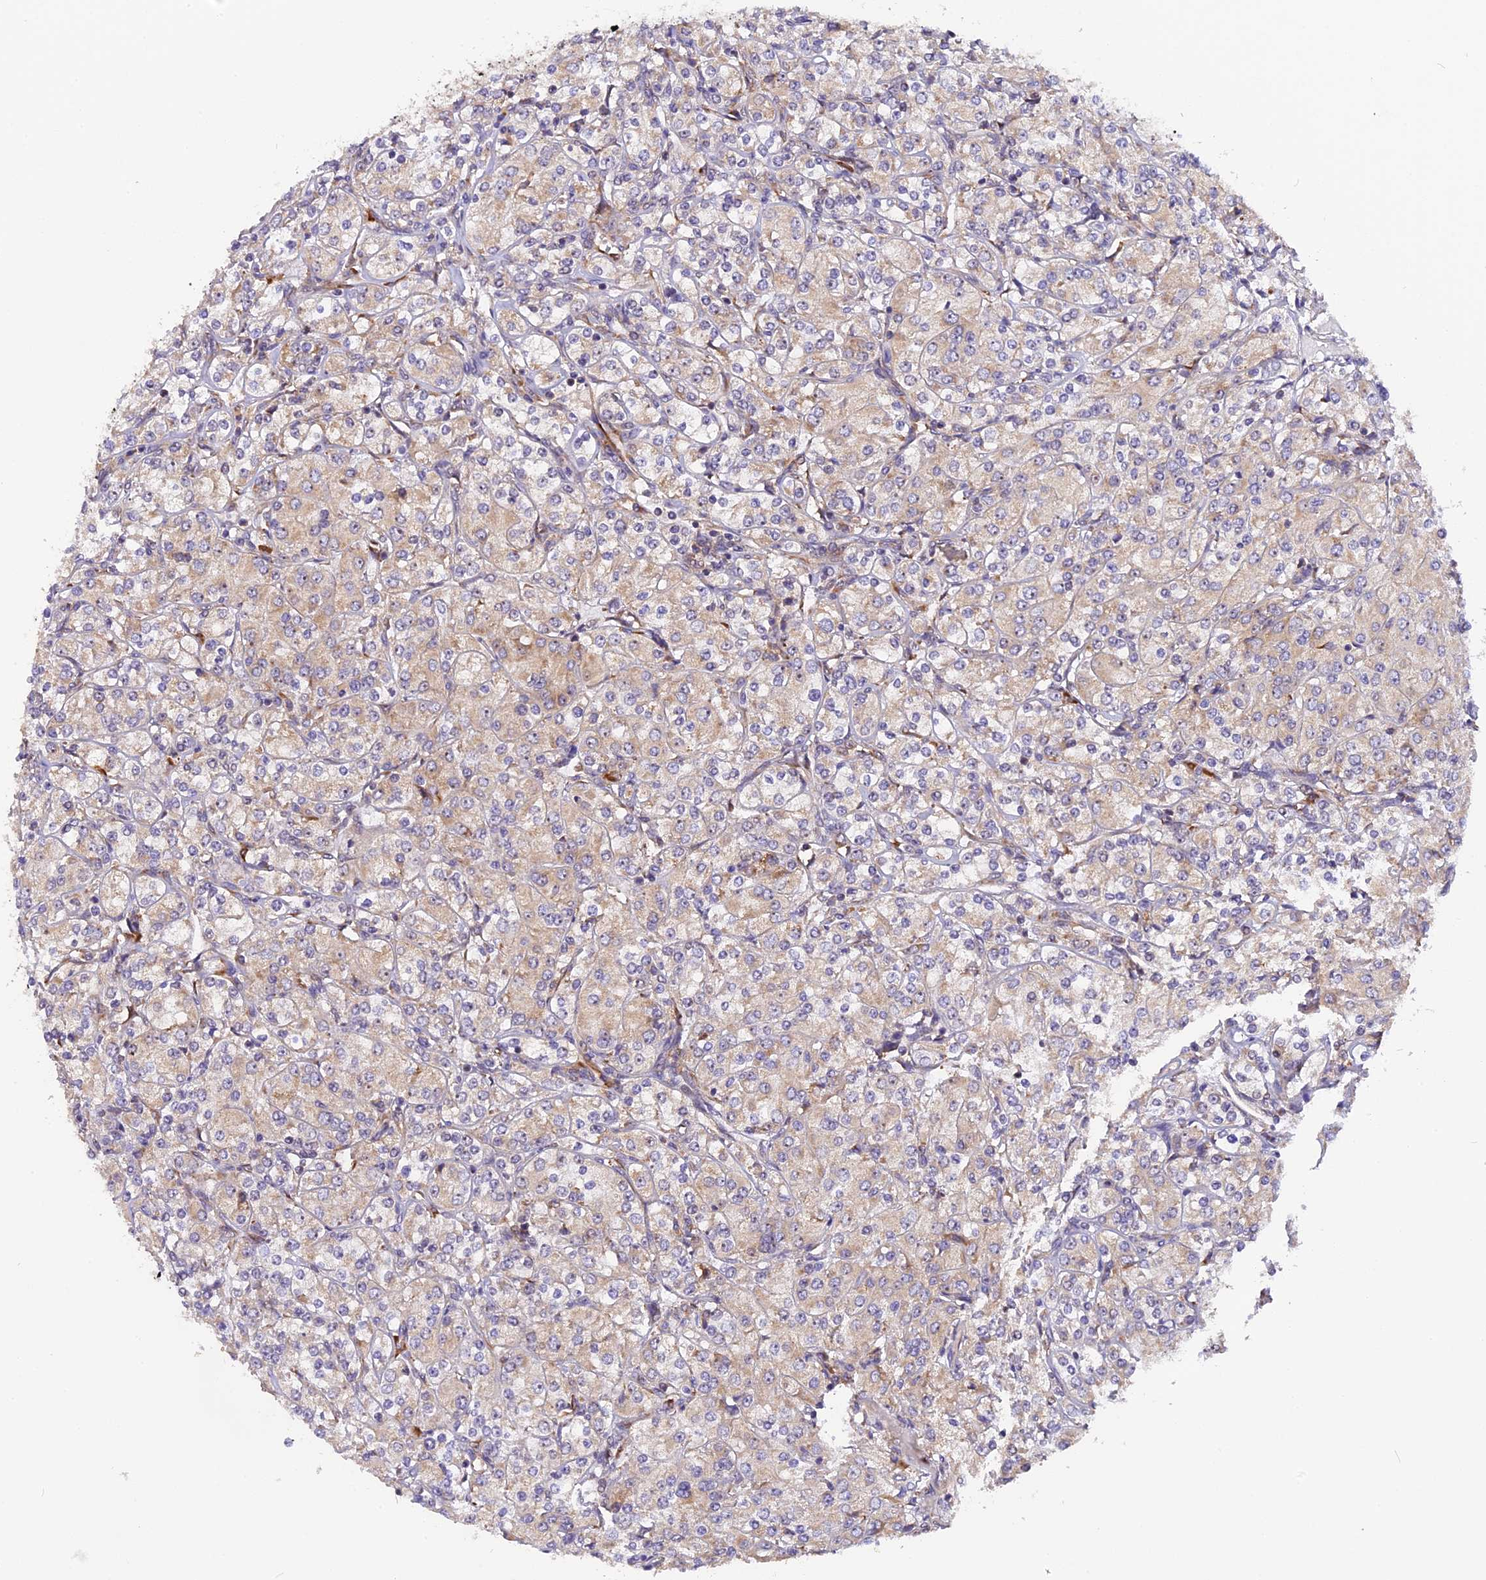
{"staining": {"intensity": "weak", "quantity": "<25%", "location": "cytoplasmic/membranous"}, "tissue": "renal cancer", "cell_type": "Tumor cells", "image_type": "cancer", "snomed": [{"axis": "morphology", "description": "Adenocarcinoma, NOS"}, {"axis": "topography", "description": "Kidney"}], "caption": "Tumor cells show no significant protein staining in renal adenocarcinoma.", "gene": "GNPTAB", "patient": {"sex": "male", "age": 77}}